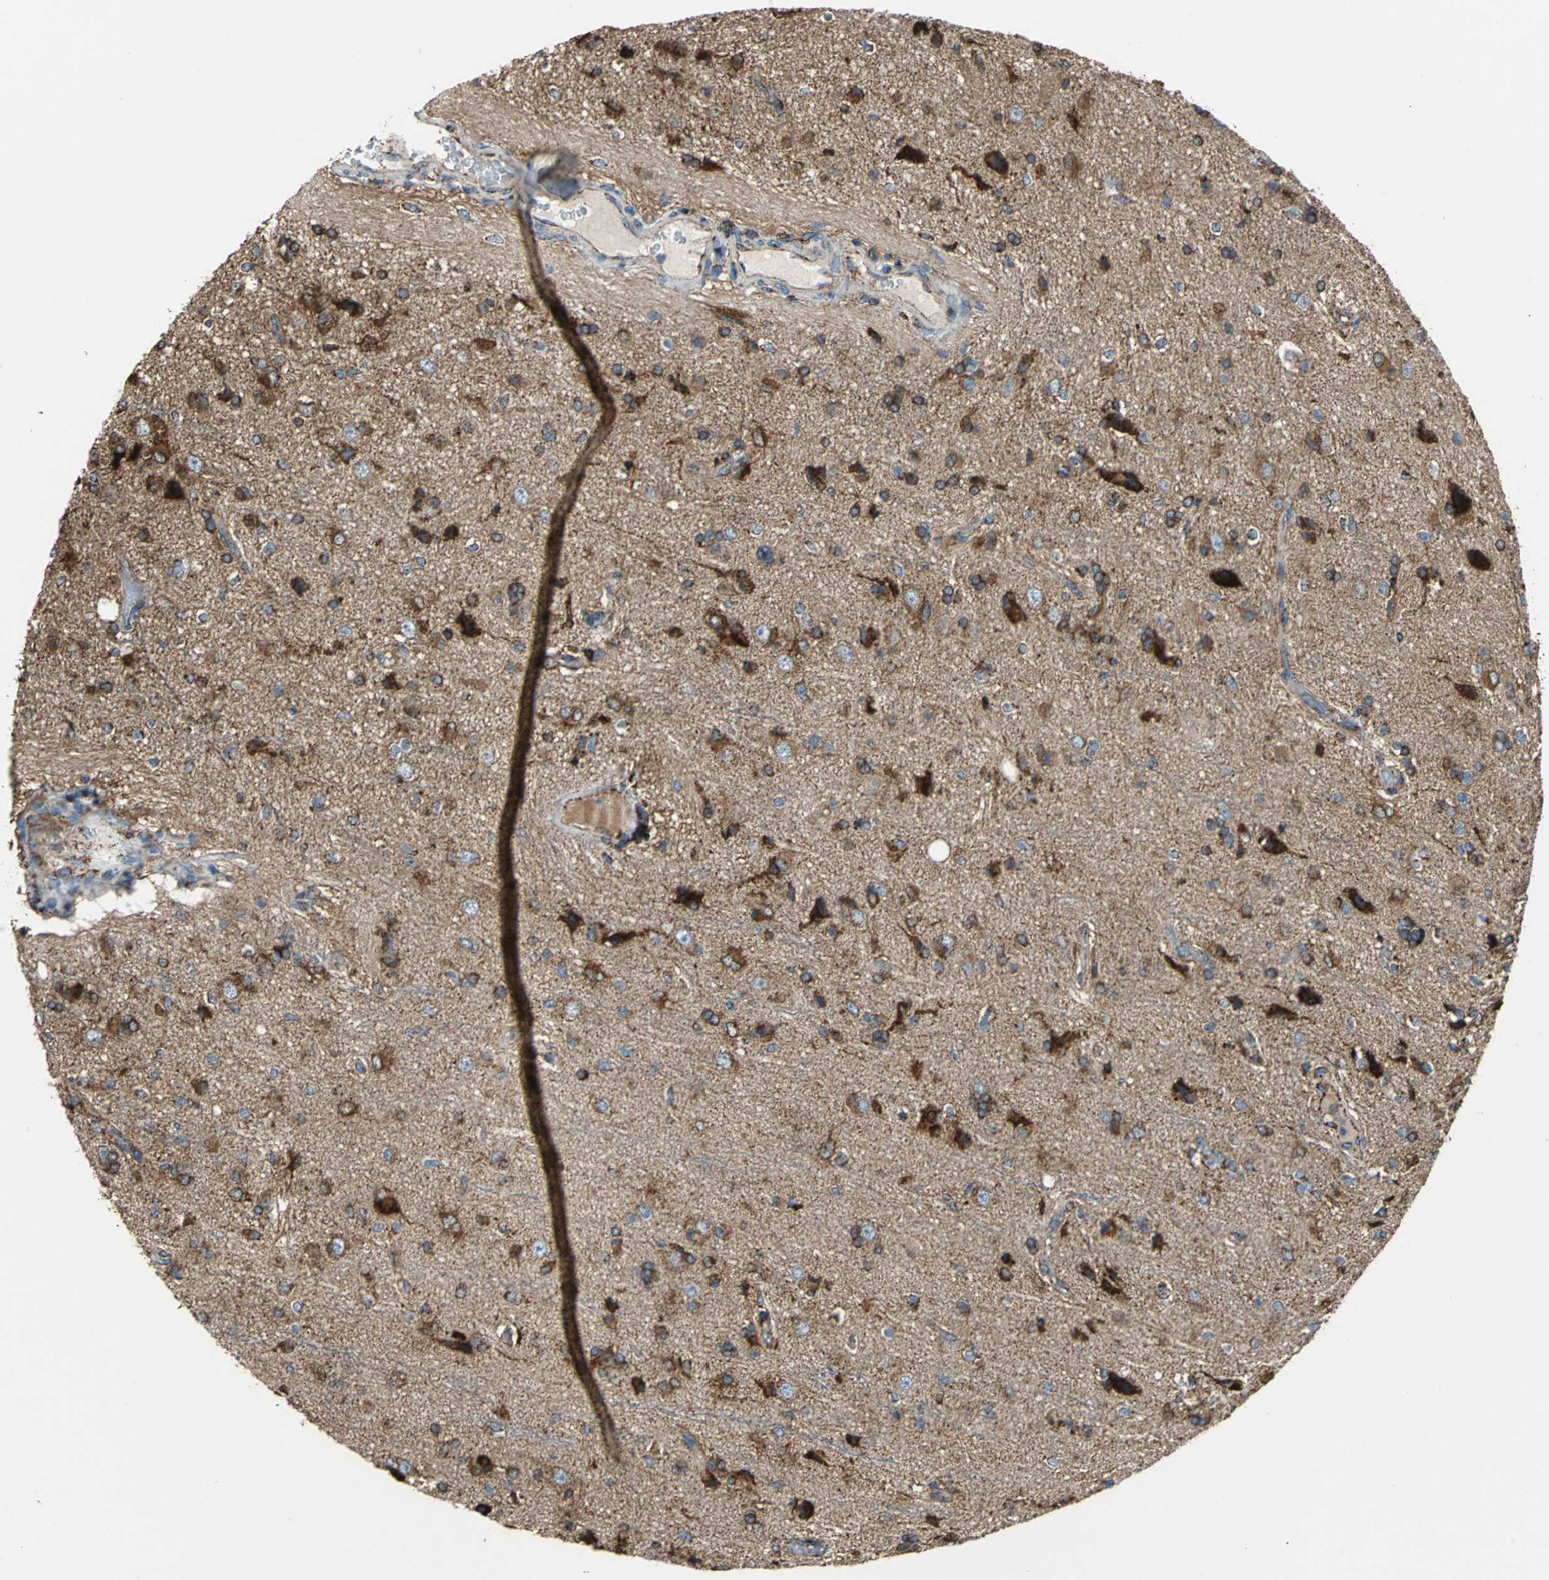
{"staining": {"intensity": "strong", "quantity": ">75%", "location": "cytoplasmic/membranous"}, "tissue": "glioma", "cell_type": "Tumor cells", "image_type": "cancer", "snomed": [{"axis": "morphology", "description": "Glioma, malignant, High grade"}, {"axis": "topography", "description": "Brain"}], "caption": "This photomicrograph reveals IHC staining of human malignant high-grade glioma, with high strong cytoplasmic/membranous staining in about >75% of tumor cells.", "gene": "ECH1", "patient": {"sex": "male", "age": 47}}